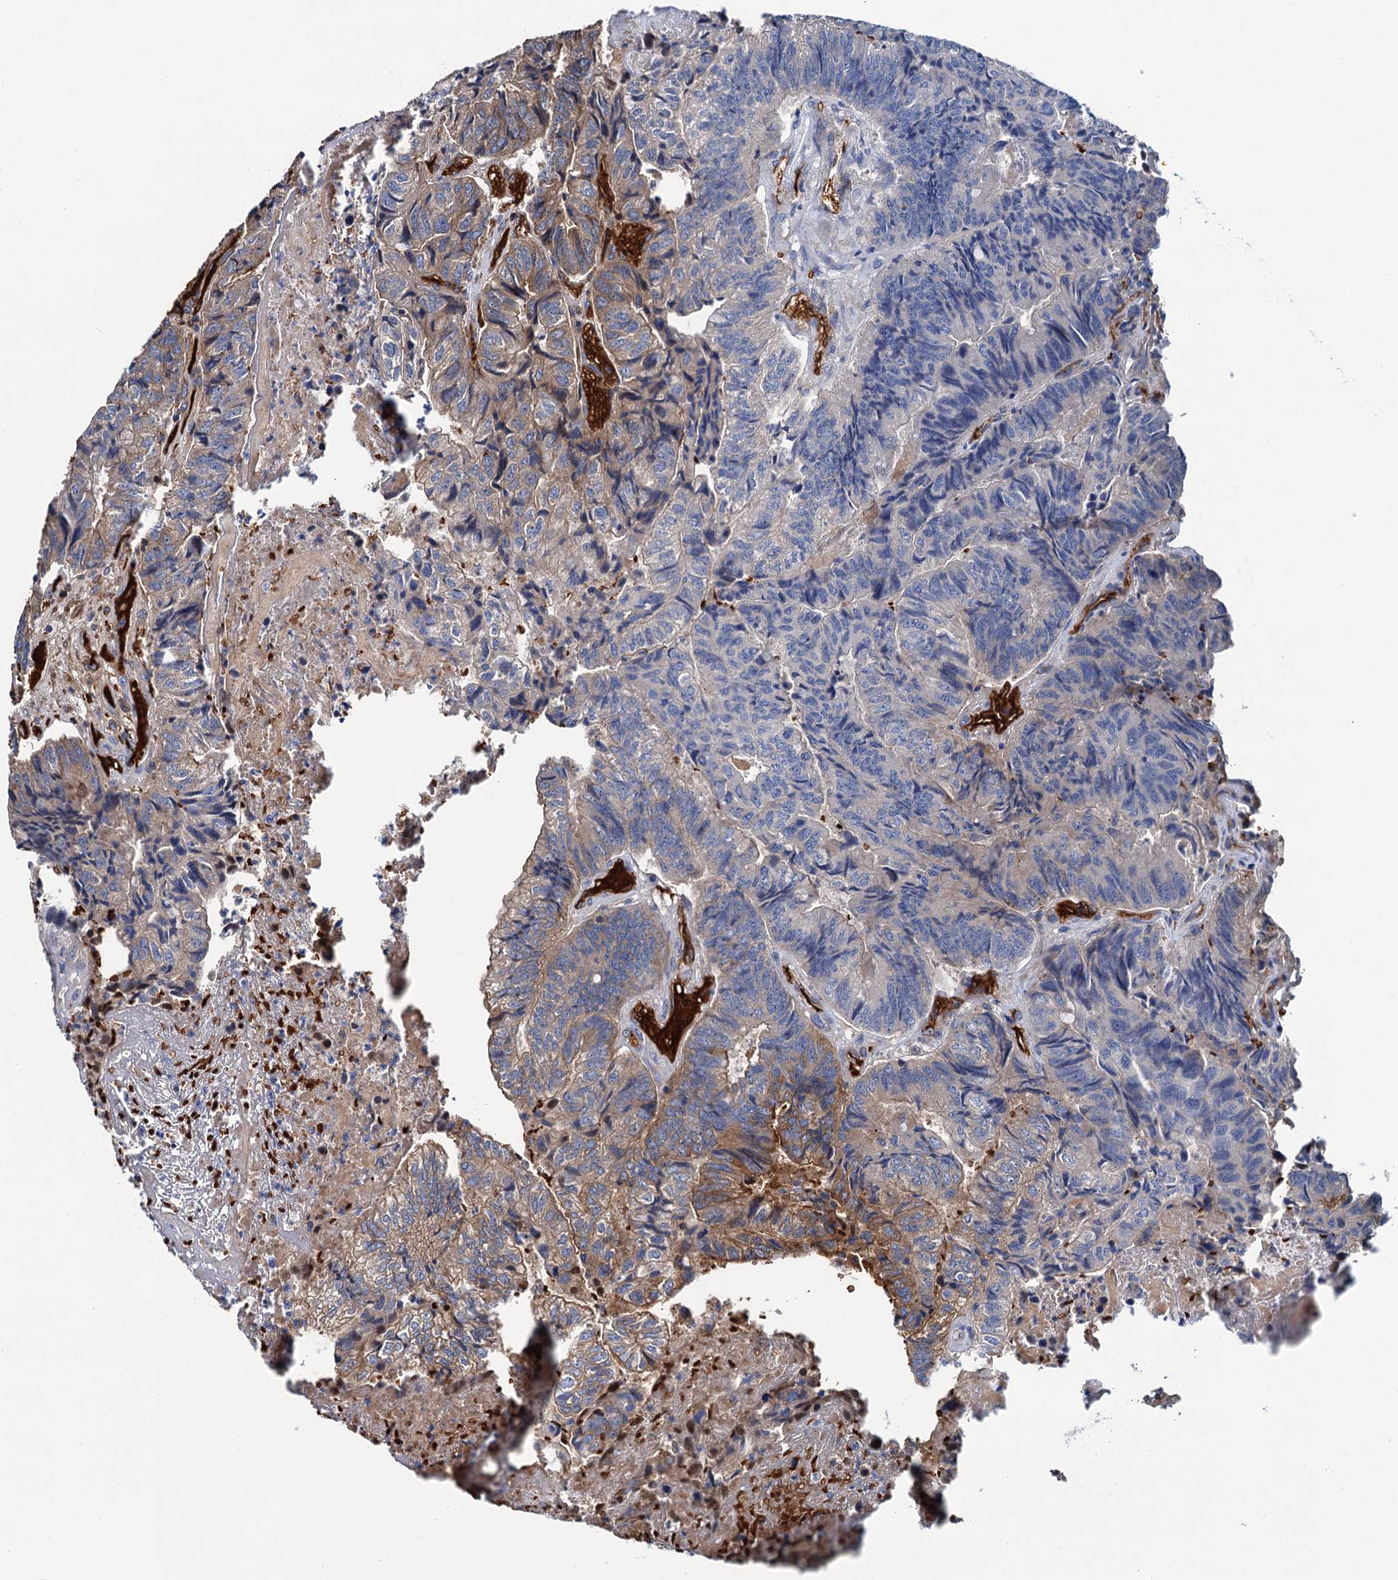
{"staining": {"intensity": "moderate", "quantity": "<25%", "location": "cytoplasmic/membranous"}, "tissue": "colorectal cancer", "cell_type": "Tumor cells", "image_type": "cancer", "snomed": [{"axis": "morphology", "description": "Adenocarcinoma, NOS"}, {"axis": "topography", "description": "Colon"}], "caption": "The photomicrograph reveals a brown stain indicating the presence of a protein in the cytoplasmic/membranous of tumor cells in adenocarcinoma (colorectal).", "gene": "ATG2A", "patient": {"sex": "female", "age": 67}}